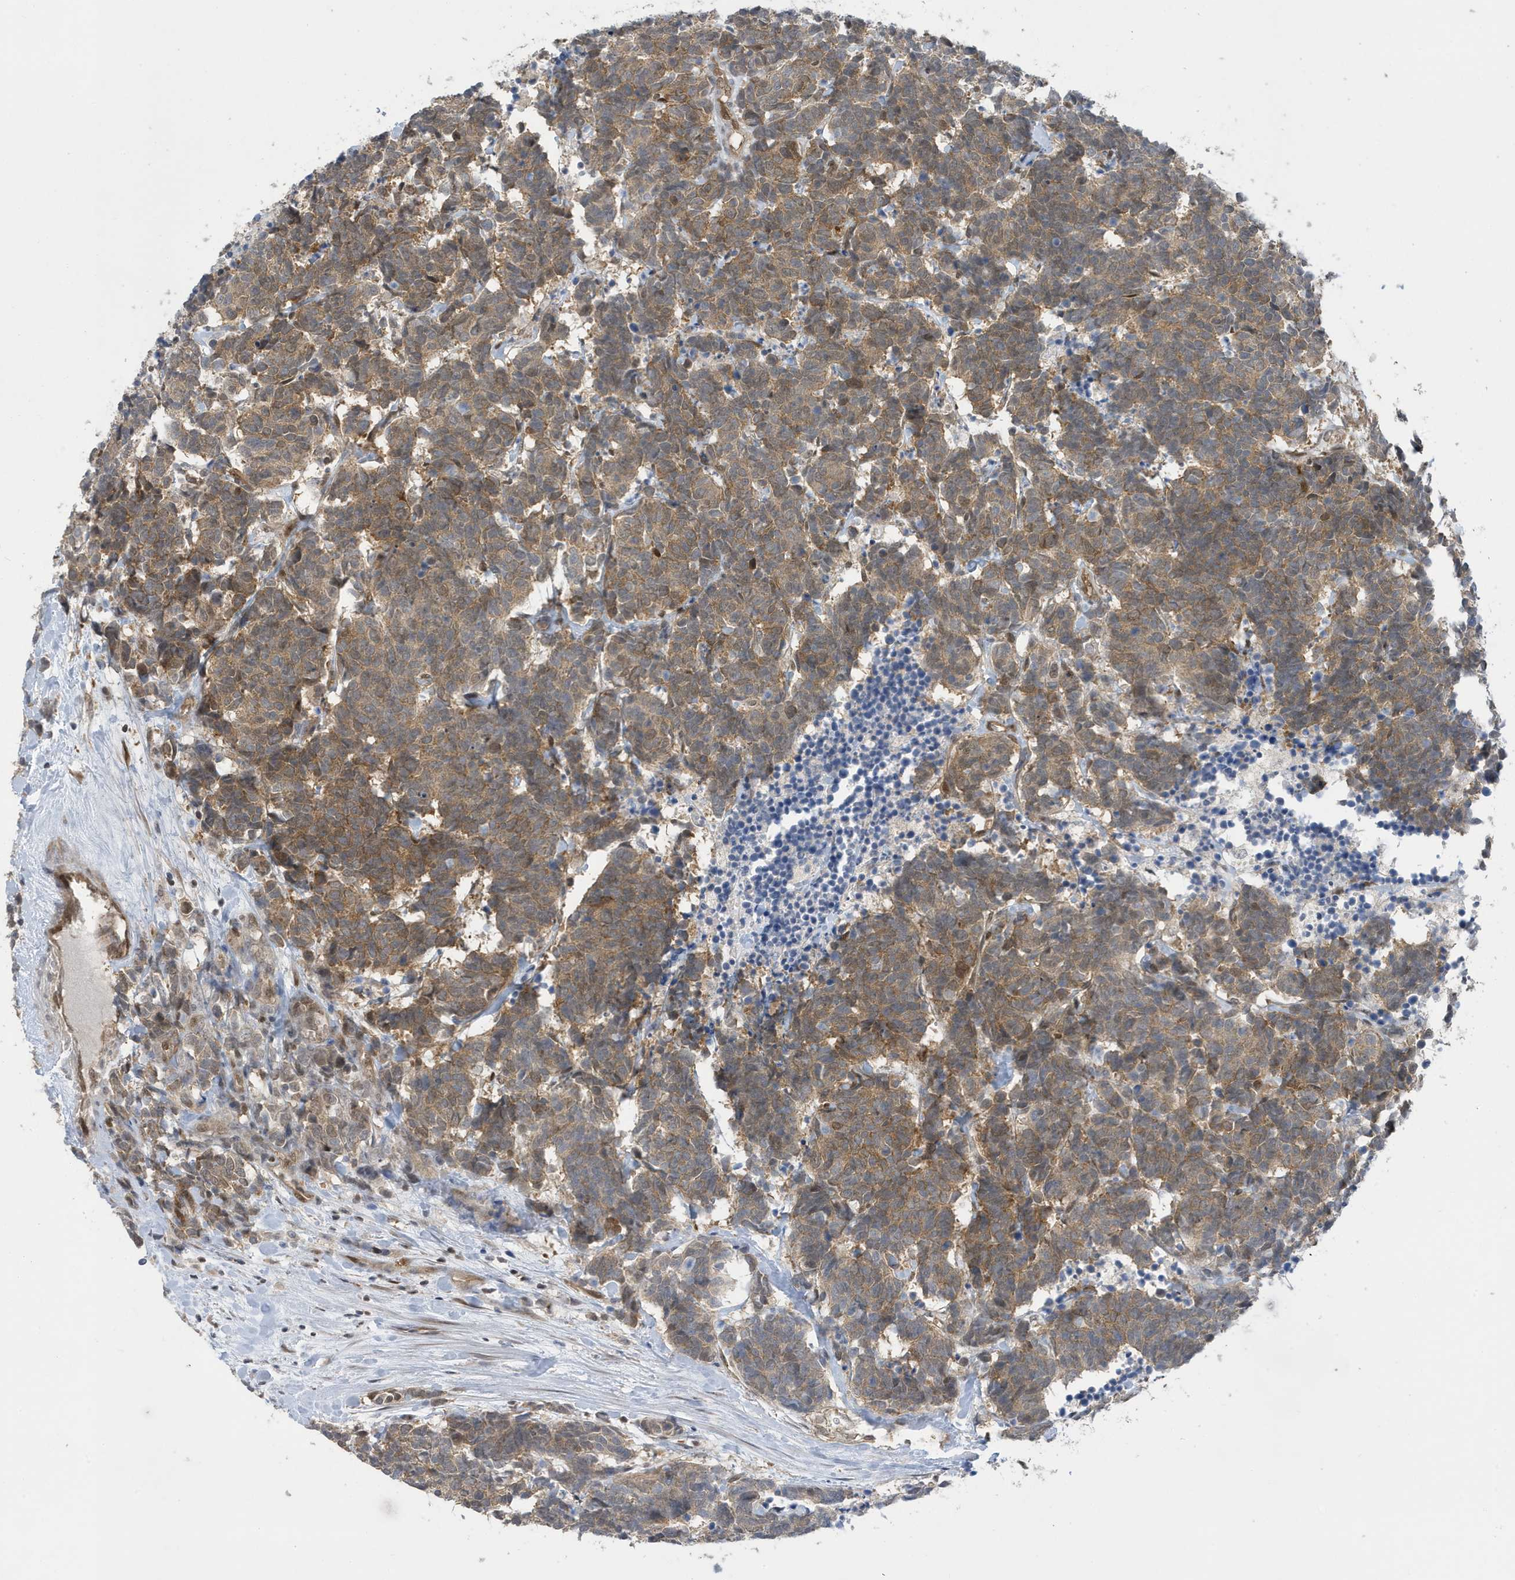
{"staining": {"intensity": "moderate", "quantity": ">75%", "location": "cytoplasmic/membranous"}, "tissue": "carcinoid", "cell_type": "Tumor cells", "image_type": "cancer", "snomed": [{"axis": "morphology", "description": "Carcinoma, NOS"}, {"axis": "morphology", "description": "Carcinoid, malignant, NOS"}, {"axis": "topography", "description": "Urinary bladder"}], "caption": "Carcinoid stained with a protein marker shows moderate staining in tumor cells.", "gene": "NCOA7", "patient": {"sex": "male", "age": 57}}